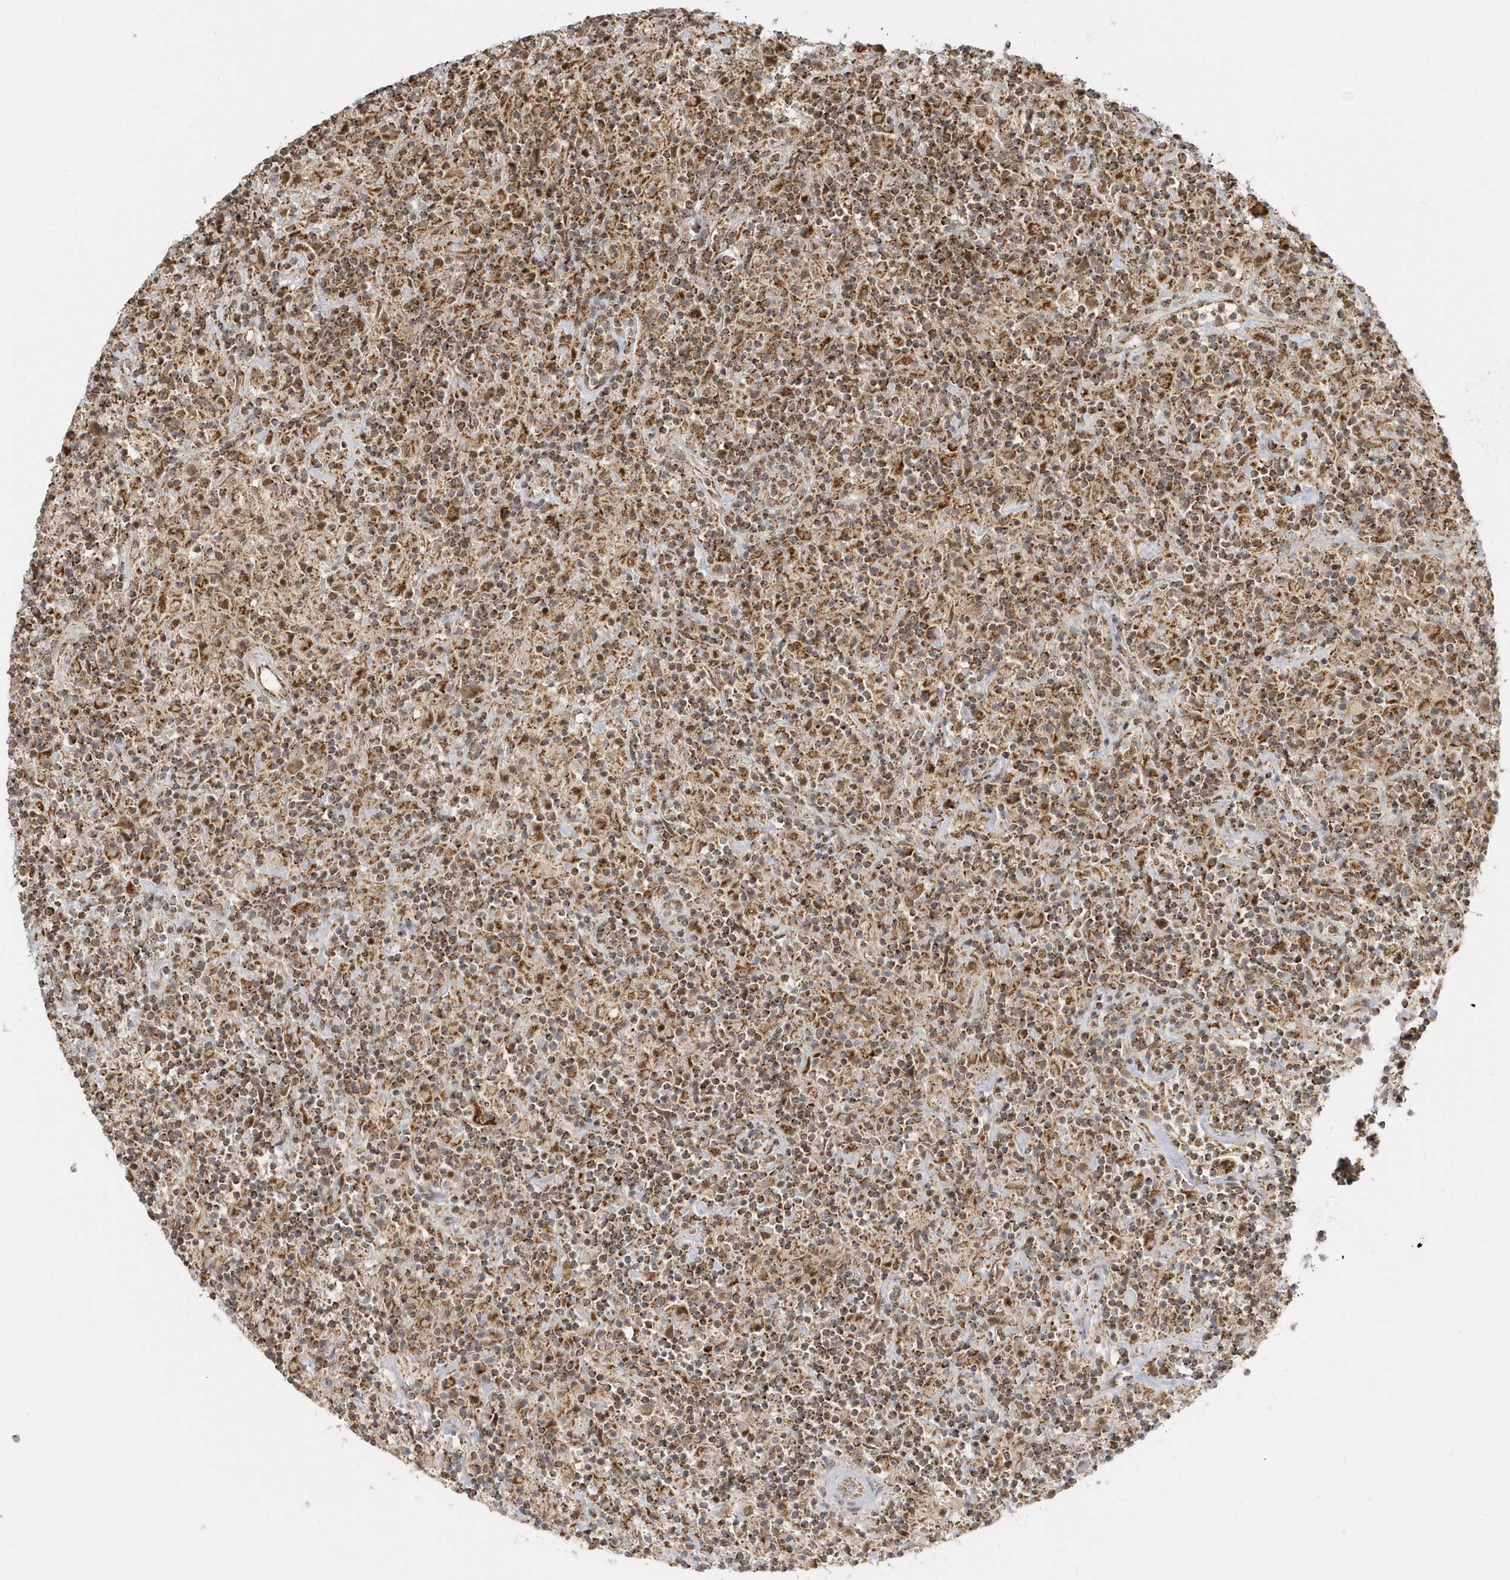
{"staining": {"intensity": "moderate", "quantity": ">75%", "location": "cytoplasmic/membranous"}, "tissue": "lymphoma", "cell_type": "Tumor cells", "image_type": "cancer", "snomed": [{"axis": "morphology", "description": "Hodgkin's disease, NOS"}, {"axis": "topography", "description": "Lymph node"}], "caption": "The histopathology image reveals a brown stain indicating the presence of a protein in the cytoplasmic/membranous of tumor cells in Hodgkin's disease. (brown staining indicates protein expression, while blue staining denotes nuclei).", "gene": "PSMD6", "patient": {"sex": "male", "age": 70}}